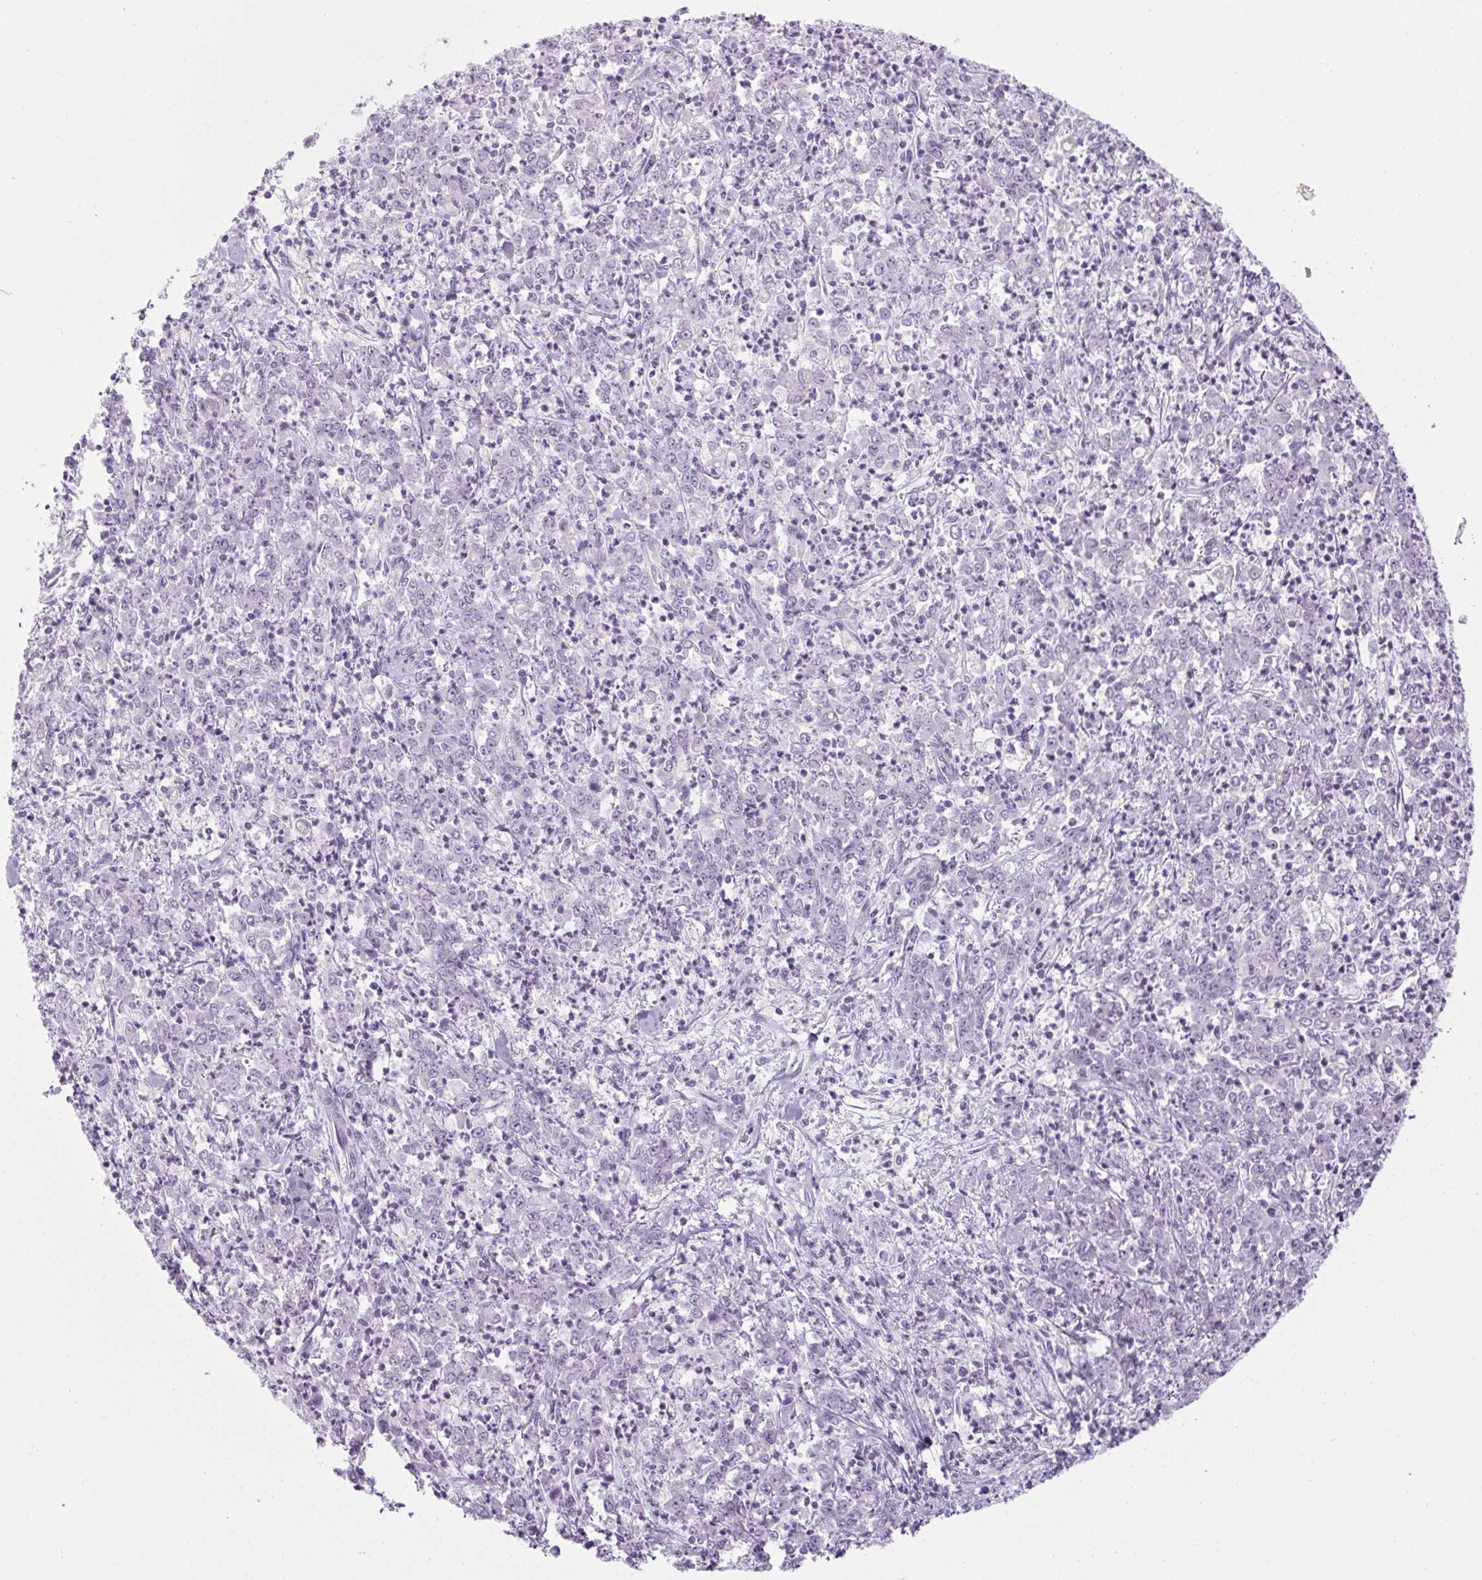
{"staining": {"intensity": "negative", "quantity": "none", "location": "none"}, "tissue": "stomach cancer", "cell_type": "Tumor cells", "image_type": "cancer", "snomed": [{"axis": "morphology", "description": "Adenocarcinoma, NOS"}, {"axis": "topography", "description": "Stomach, lower"}], "caption": "This is an IHC photomicrograph of human stomach adenocarcinoma. There is no staining in tumor cells.", "gene": "RPTN", "patient": {"sex": "female", "age": 71}}